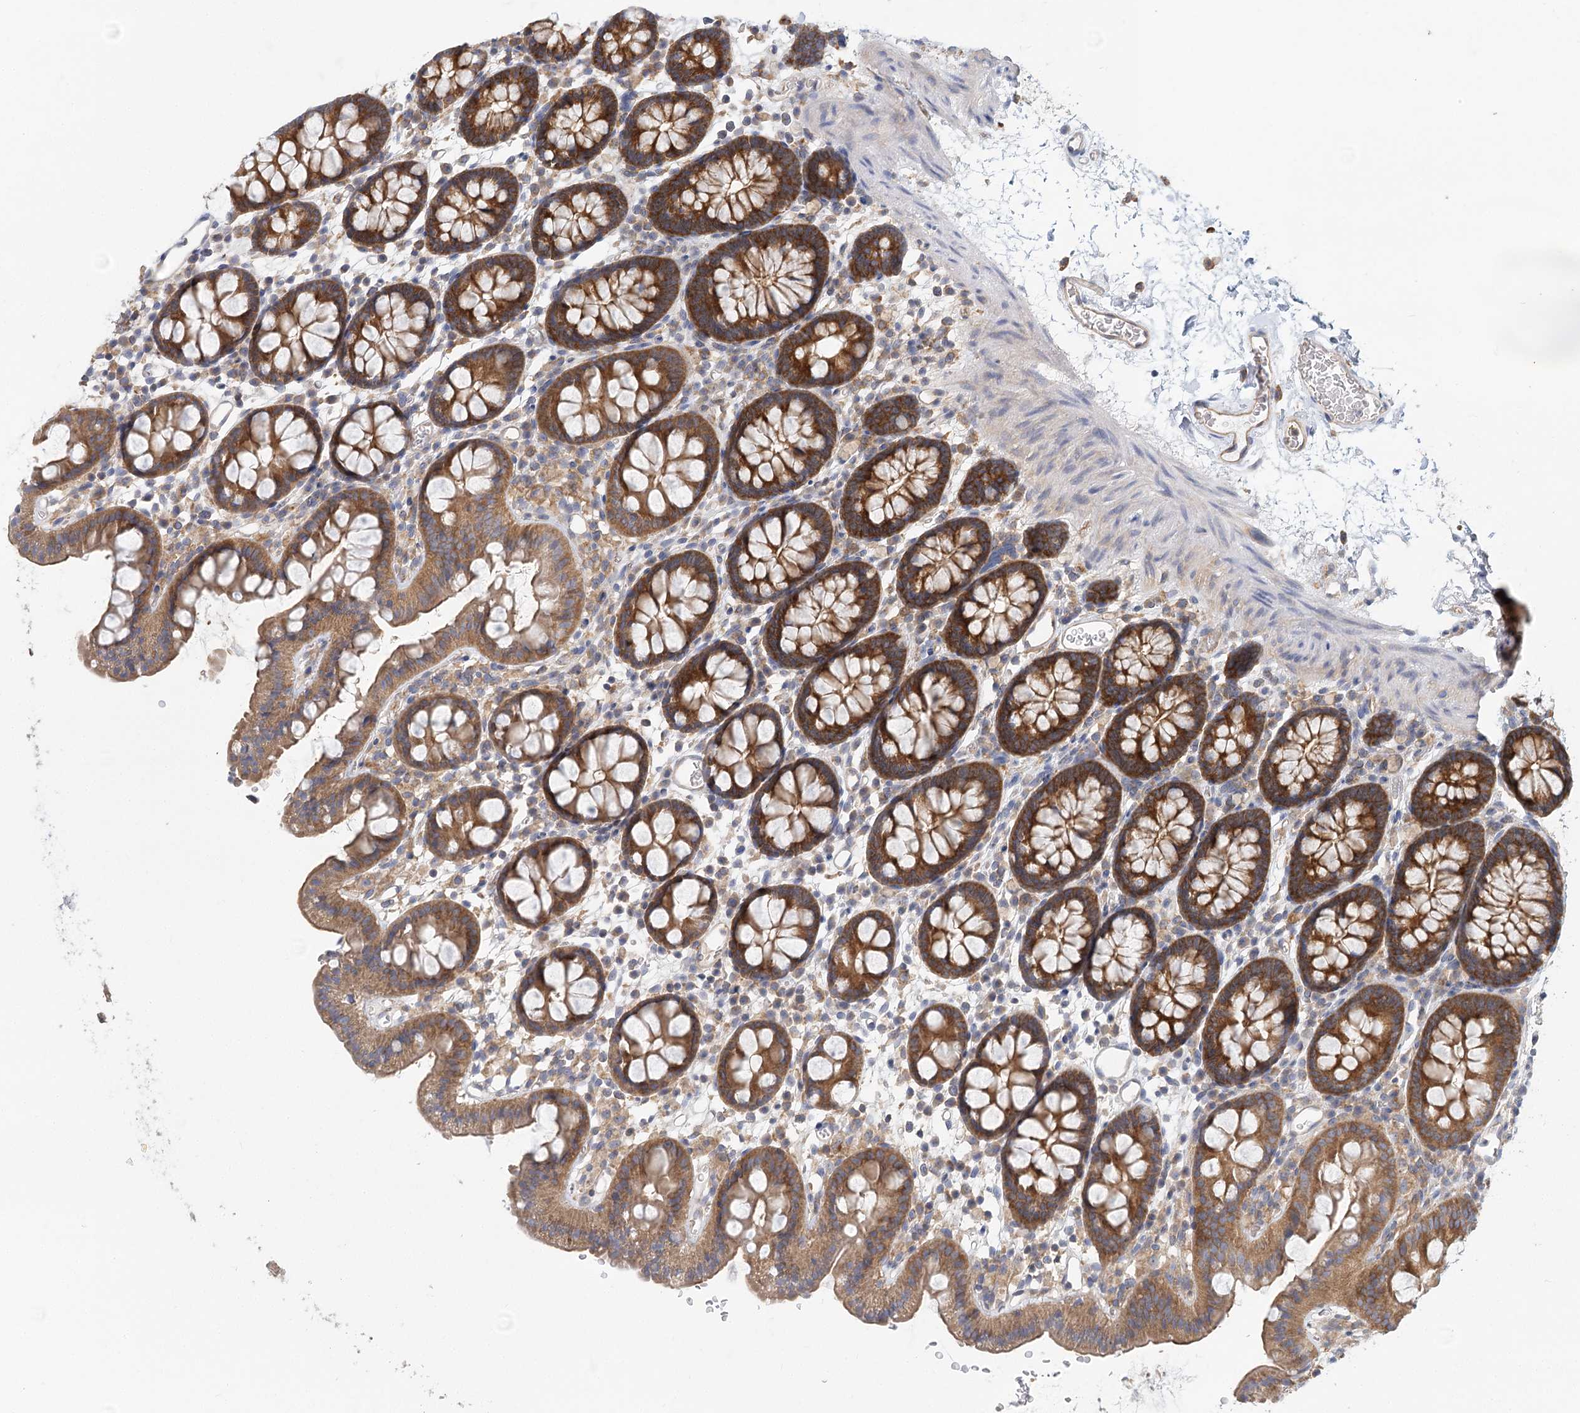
{"staining": {"intensity": "weak", "quantity": ">75%", "location": "cytoplasmic/membranous"}, "tissue": "colon", "cell_type": "Endothelial cells", "image_type": "normal", "snomed": [{"axis": "morphology", "description": "Normal tissue, NOS"}, {"axis": "topography", "description": "Colon"}], "caption": "Immunohistochemistry histopathology image of unremarkable colon stained for a protein (brown), which shows low levels of weak cytoplasmic/membranous expression in approximately >75% of endothelial cells.", "gene": "UMPS", "patient": {"sex": "male", "age": 75}}